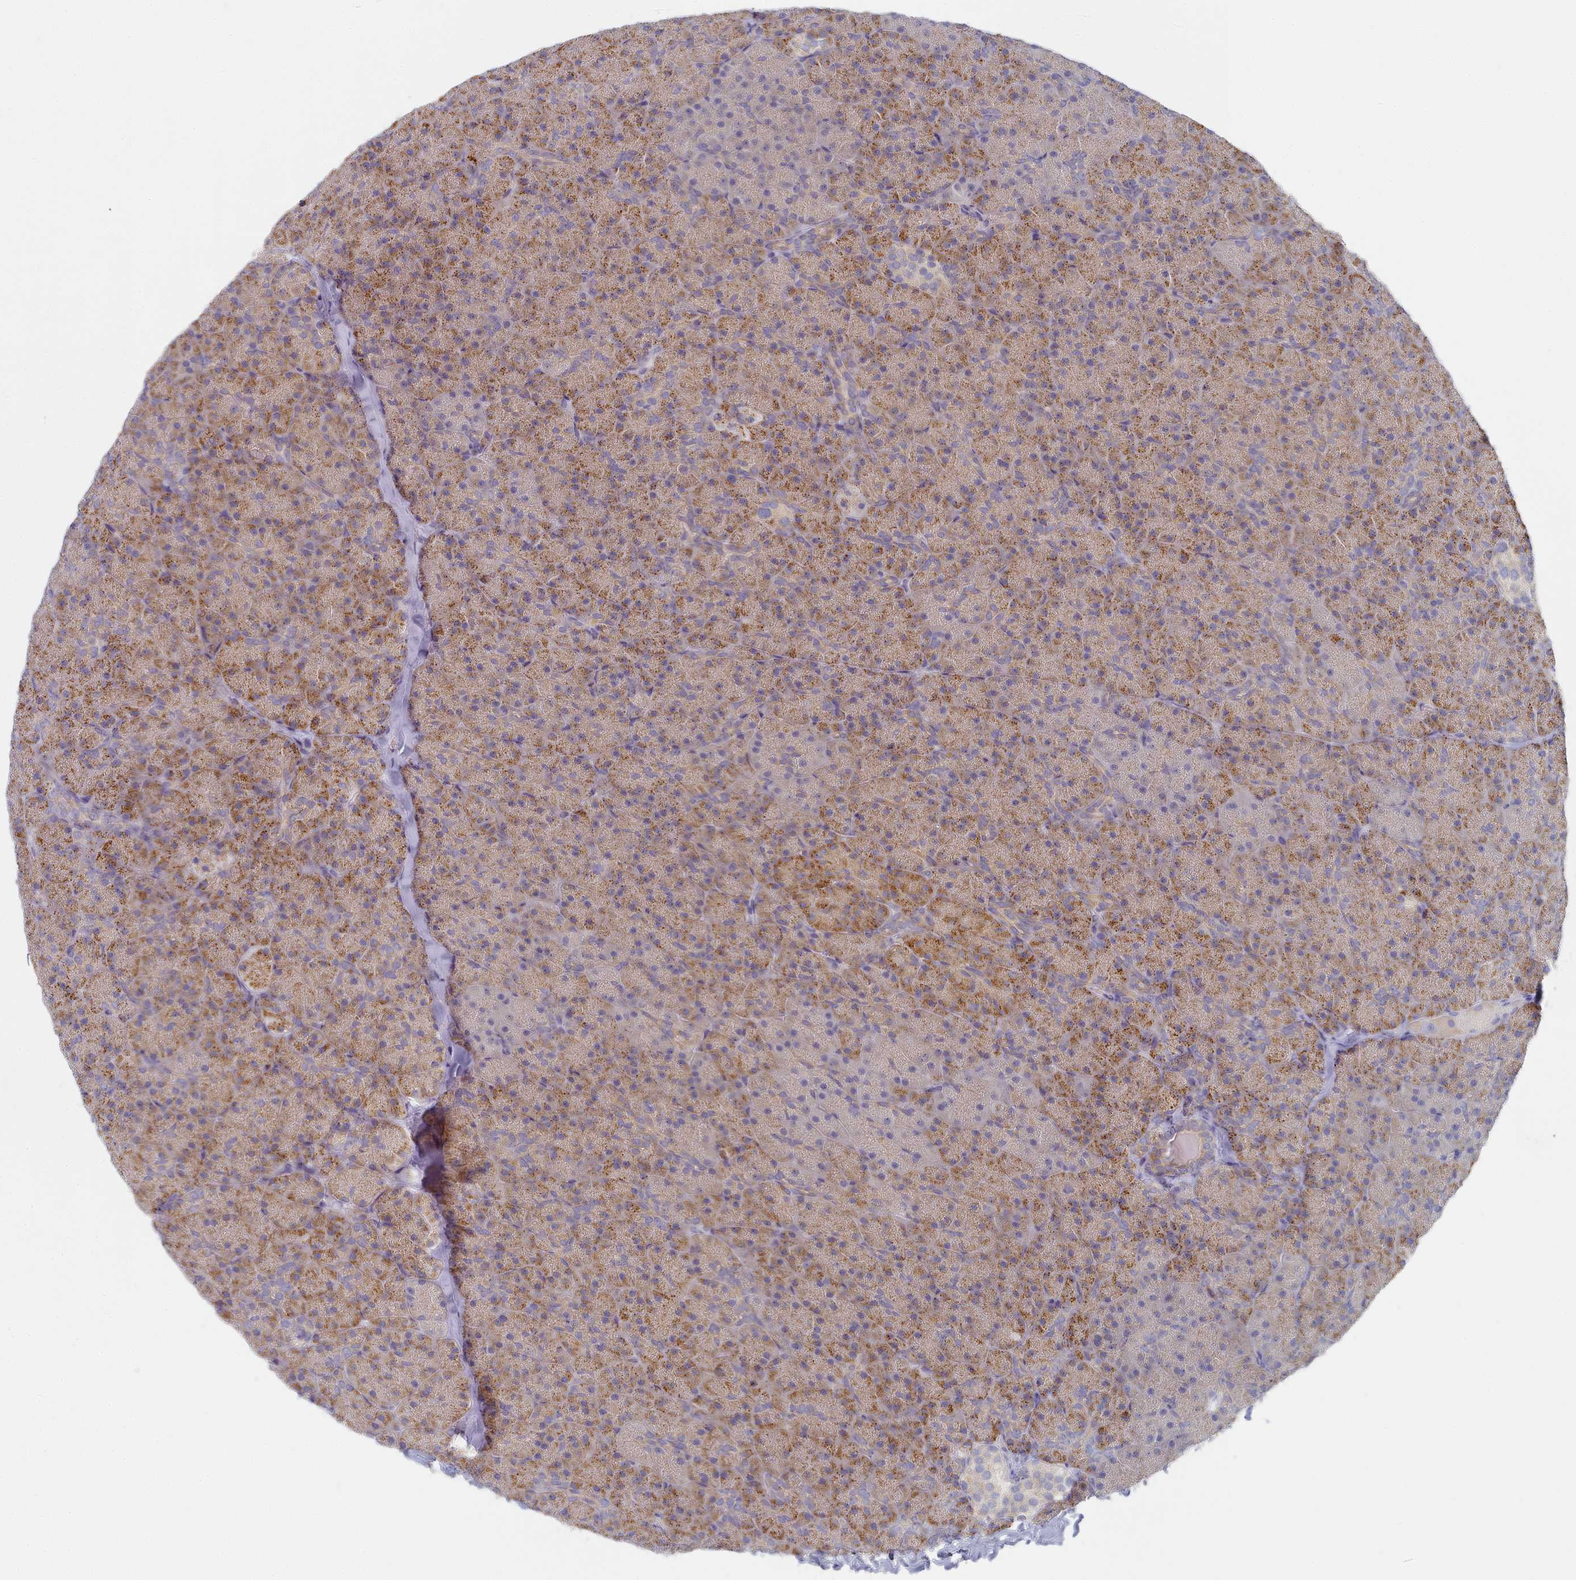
{"staining": {"intensity": "moderate", "quantity": ">75%", "location": "cytoplasmic/membranous"}, "tissue": "pancreas", "cell_type": "Exocrine glandular cells", "image_type": "normal", "snomed": [{"axis": "morphology", "description": "Normal tissue, NOS"}, {"axis": "topography", "description": "Pancreas"}], "caption": "A photomicrograph showing moderate cytoplasmic/membranous expression in about >75% of exocrine glandular cells in unremarkable pancreas, as visualized by brown immunohistochemical staining.", "gene": "TYW1B", "patient": {"sex": "male", "age": 36}}